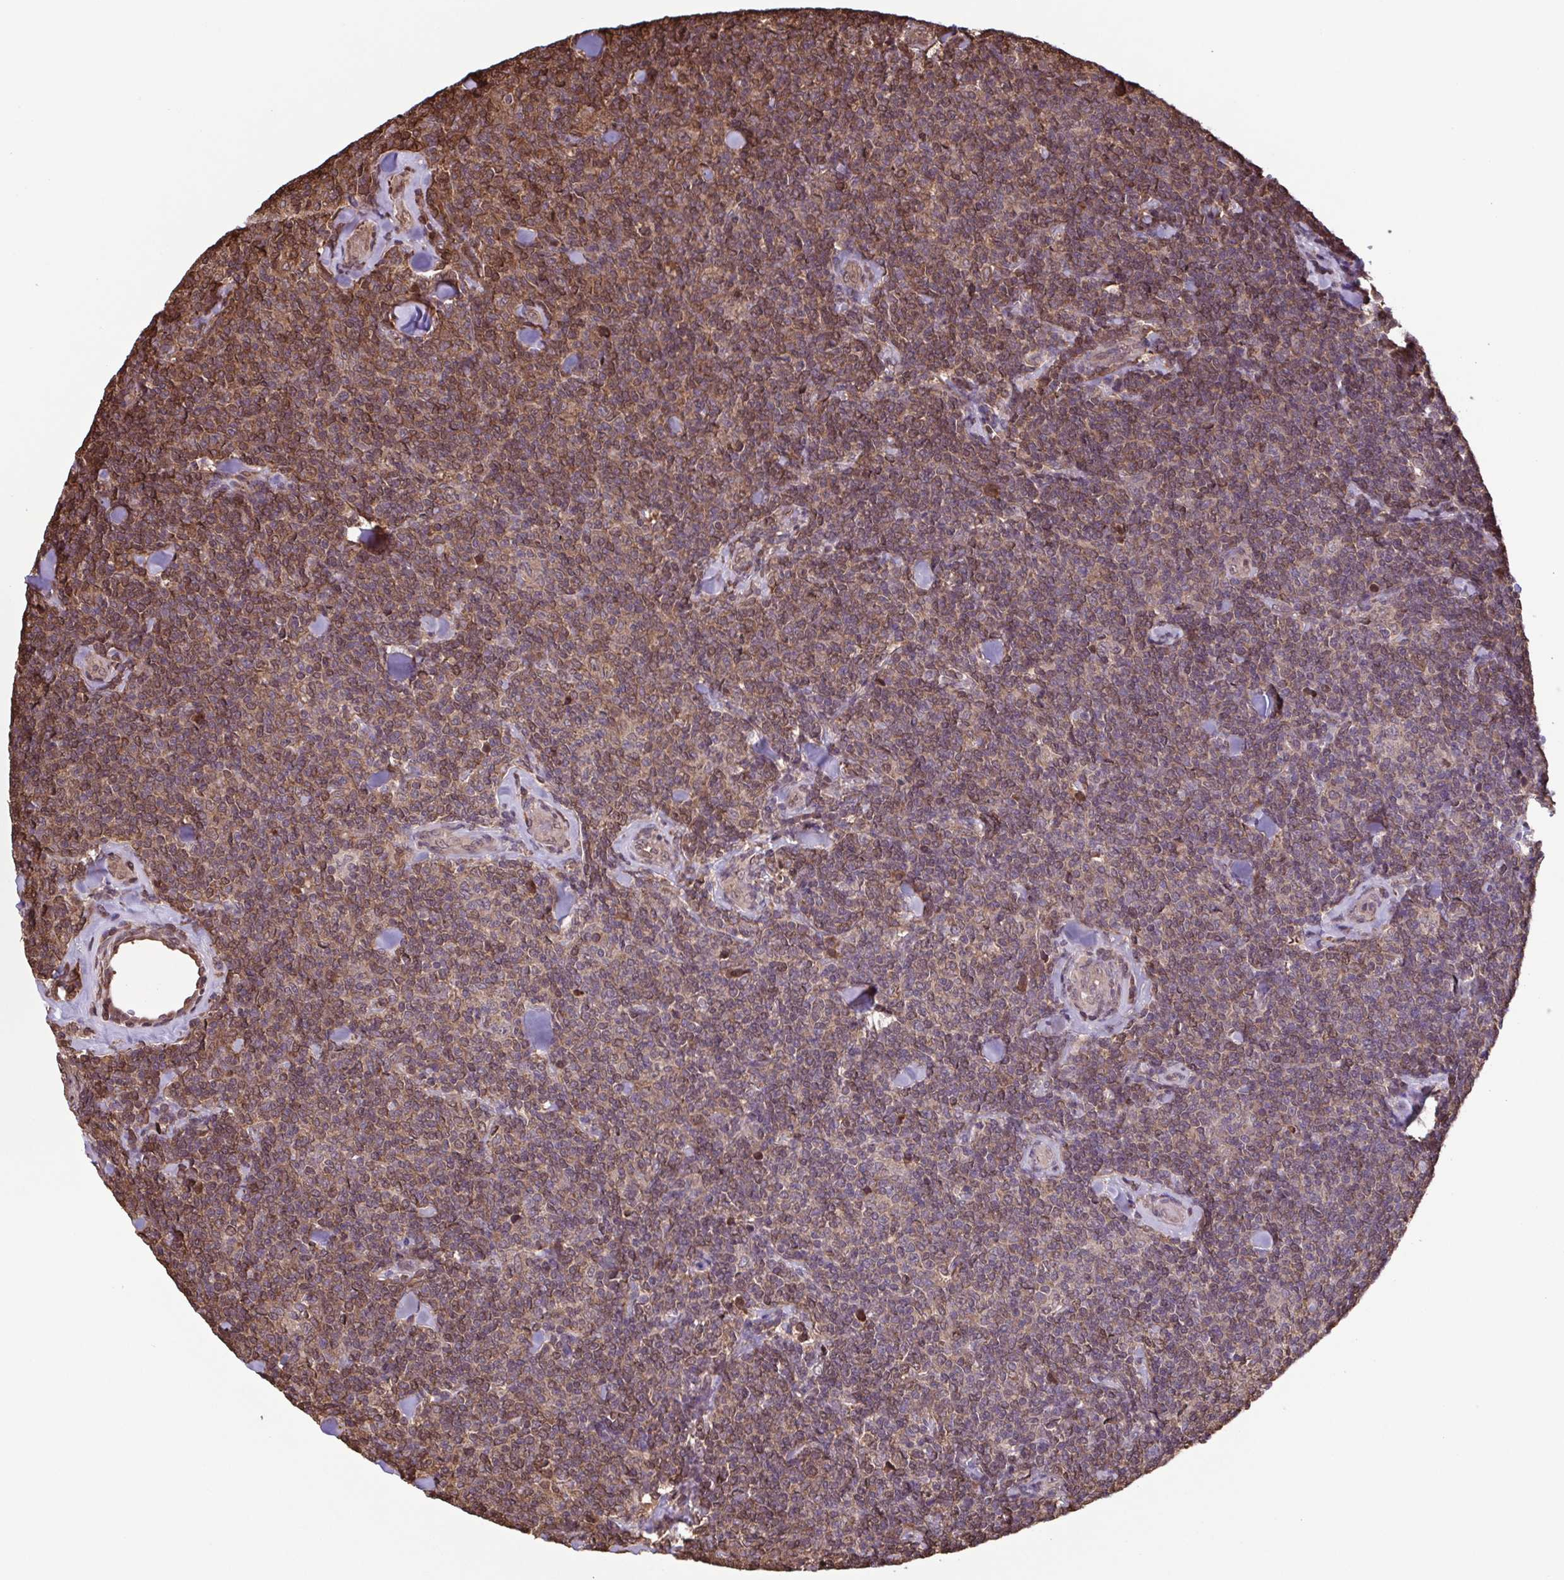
{"staining": {"intensity": "moderate", "quantity": ">75%", "location": "cytoplasmic/membranous,nuclear"}, "tissue": "lymphoma", "cell_type": "Tumor cells", "image_type": "cancer", "snomed": [{"axis": "morphology", "description": "Malignant lymphoma, non-Hodgkin's type, Low grade"}, {"axis": "topography", "description": "Lymph node"}], "caption": "There is medium levels of moderate cytoplasmic/membranous and nuclear expression in tumor cells of lymphoma, as demonstrated by immunohistochemical staining (brown color).", "gene": "SEC63", "patient": {"sex": "female", "age": 56}}